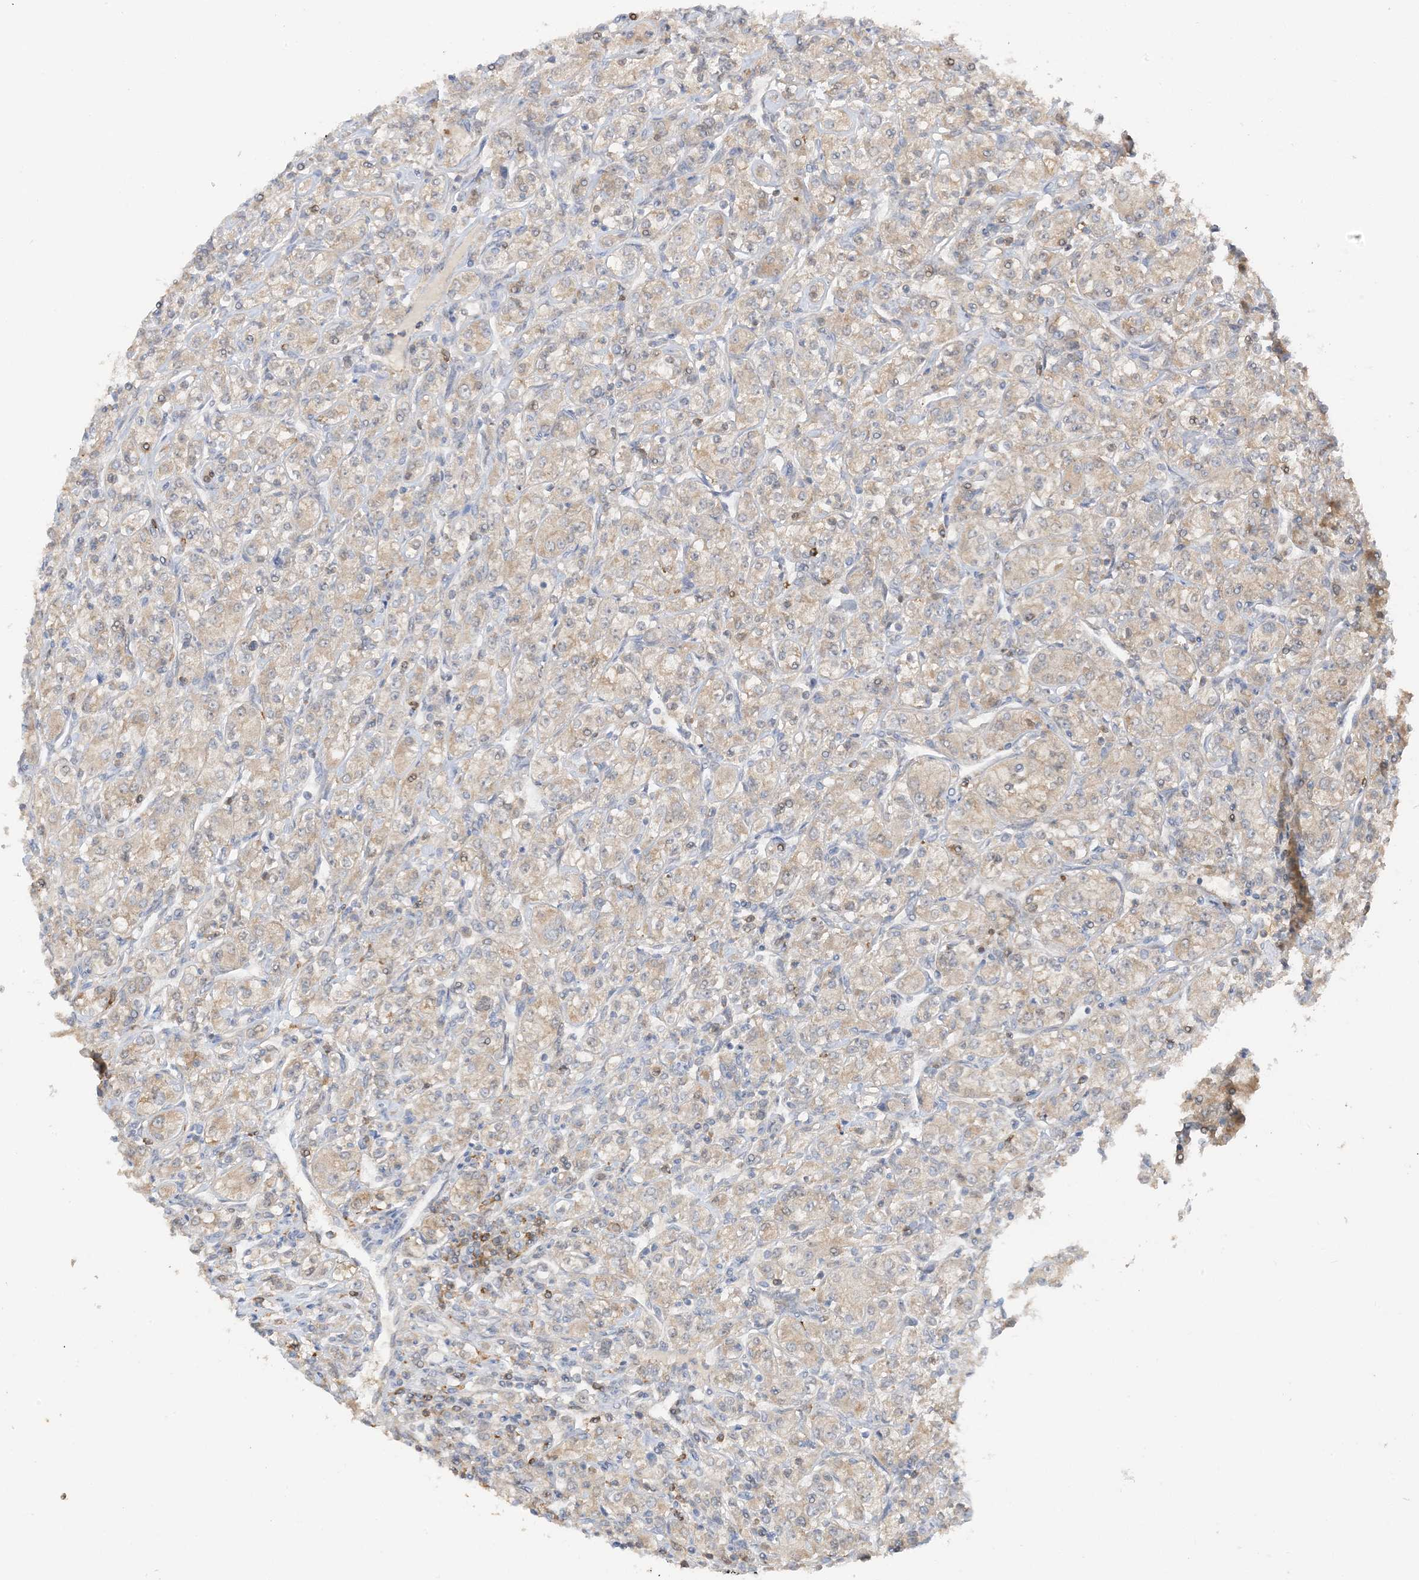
{"staining": {"intensity": "weak", "quantity": "<25%", "location": "cytoplasmic/membranous"}, "tissue": "renal cancer", "cell_type": "Tumor cells", "image_type": "cancer", "snomed": [{"axis": "morphology", "description": "Adenocarcinoma, NOS"}, {"axis": "topography", "description": "Kidney"}], "caption": "An IHC micrograph of renal cancer (adenocarcinoma) is shown. There is no staining in tumor cells of renal cancer (adenocarcinoma).", "gene": "PHACTR2", "patient": {"sex": "male", "age": 77}}